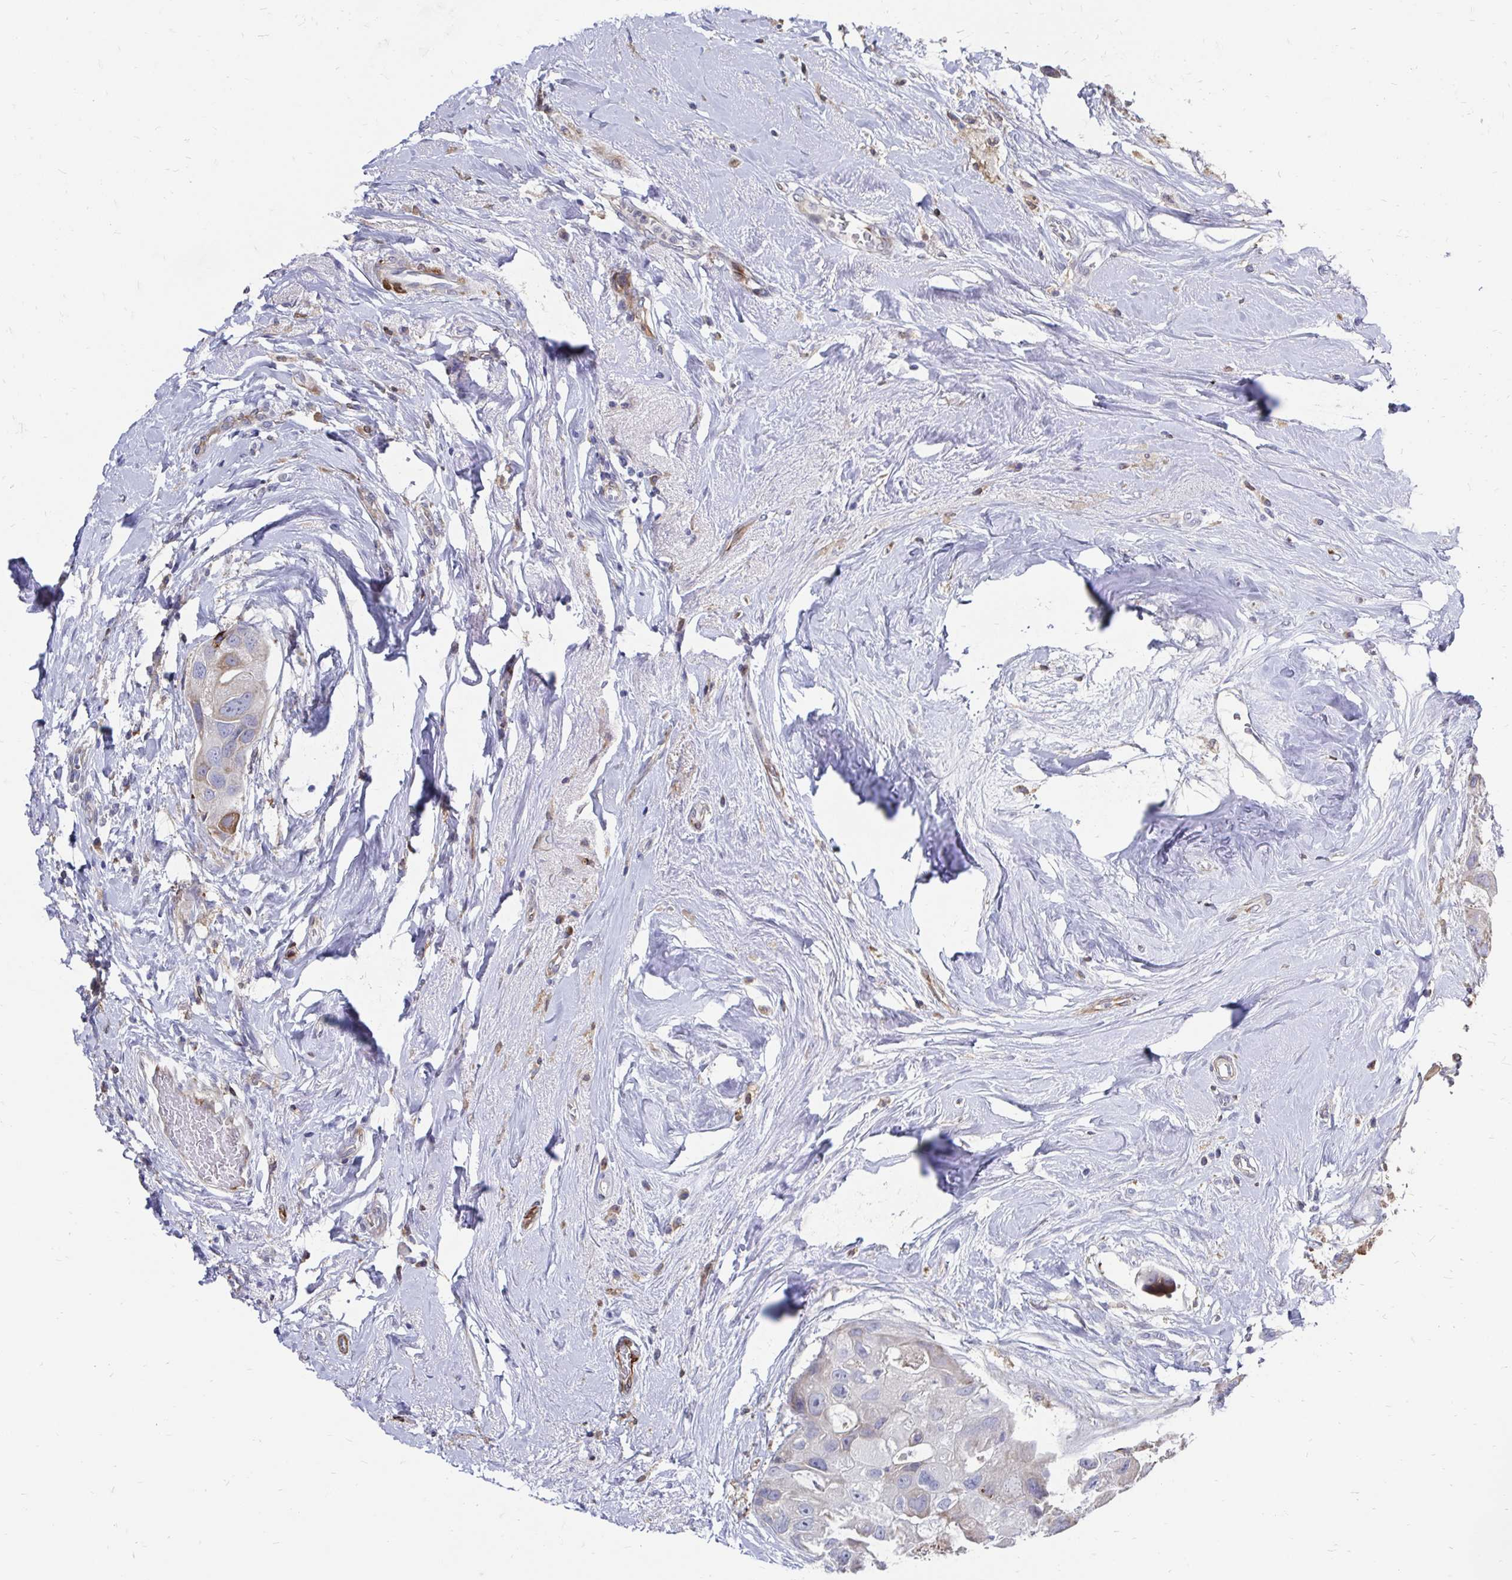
{"staining": {"intensity": "negative", "quantity": "none", "location": "none"}, "tissue": "breast cancer", "cell_type": "Tumor cells", "image_type": "cancer", "snomed": [{"axis": "morphology", "description": "Duct carcinoma"}, {"axis": "topography", "description": "Breast"}], "caption": "This is an immunohistochemistry (IHC) micrograph of human breast cancer (intraductal carcinoma). There is no expression in tumor cells.", "gene": "CDKL1", "patient": {"sex": "female", "age": 43}}